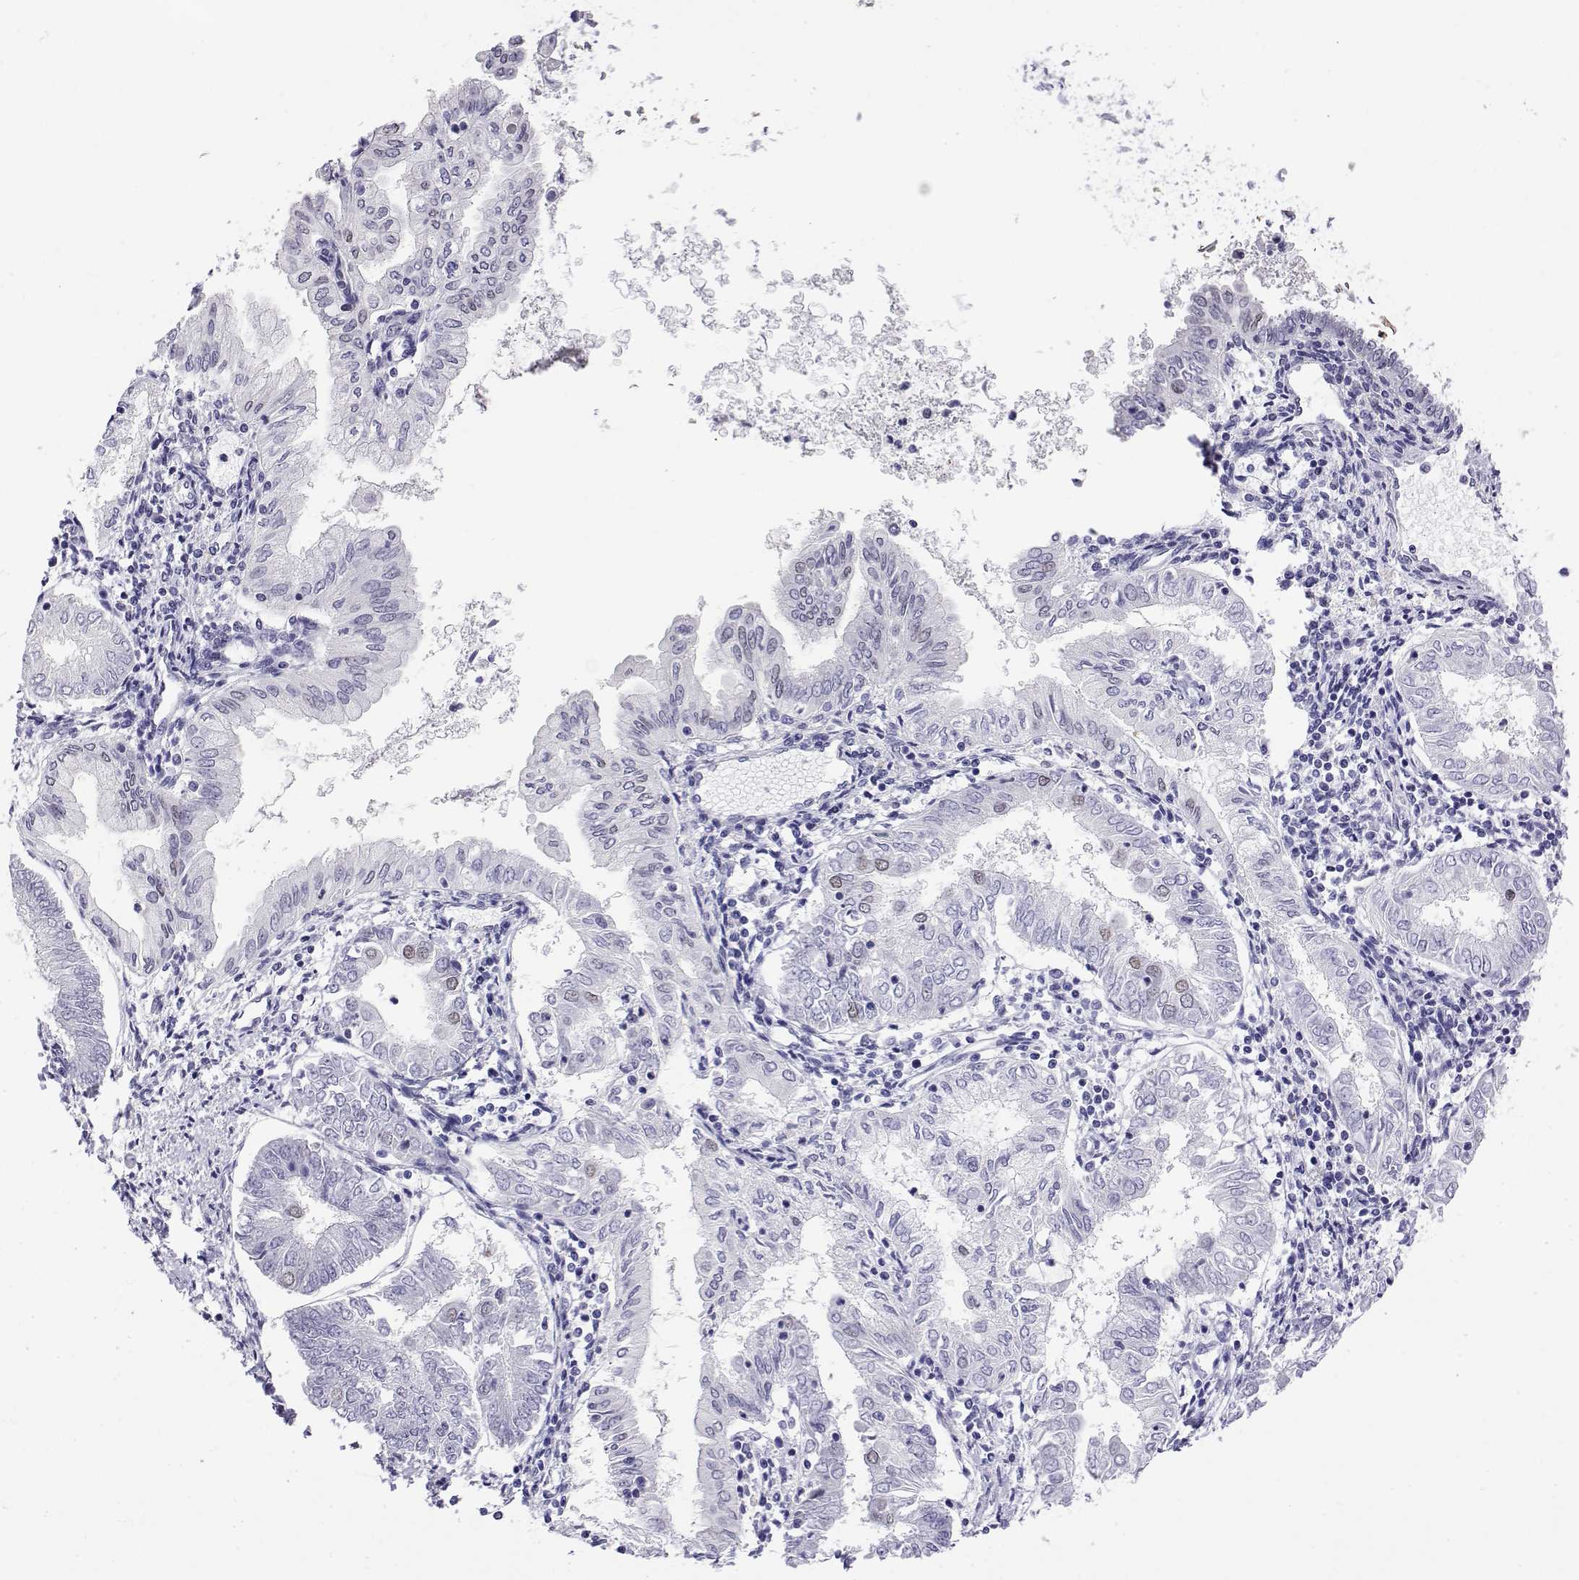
{"staining": {"intensity": "weak", "quantity": "25%-75%", "location": "nuclear"}, "tissue": "endometrial cancer", "cell_type": "Tumor cells", "image_type": "cancer", "snomed": [{"axis": "morphology", "description": "Adenocarcinoma, NOS"}, {"axis": "topography", "description": "Endometrium"}], "caption": "A histopathology image showing weak nuclear positivity in approximately 25%-75% of tumor cells in endometrial cancer, as visualized by brown immunohistochemical staining.", "gene": "POLDIP3", "patient": {"sex": "female", "age": 68}}